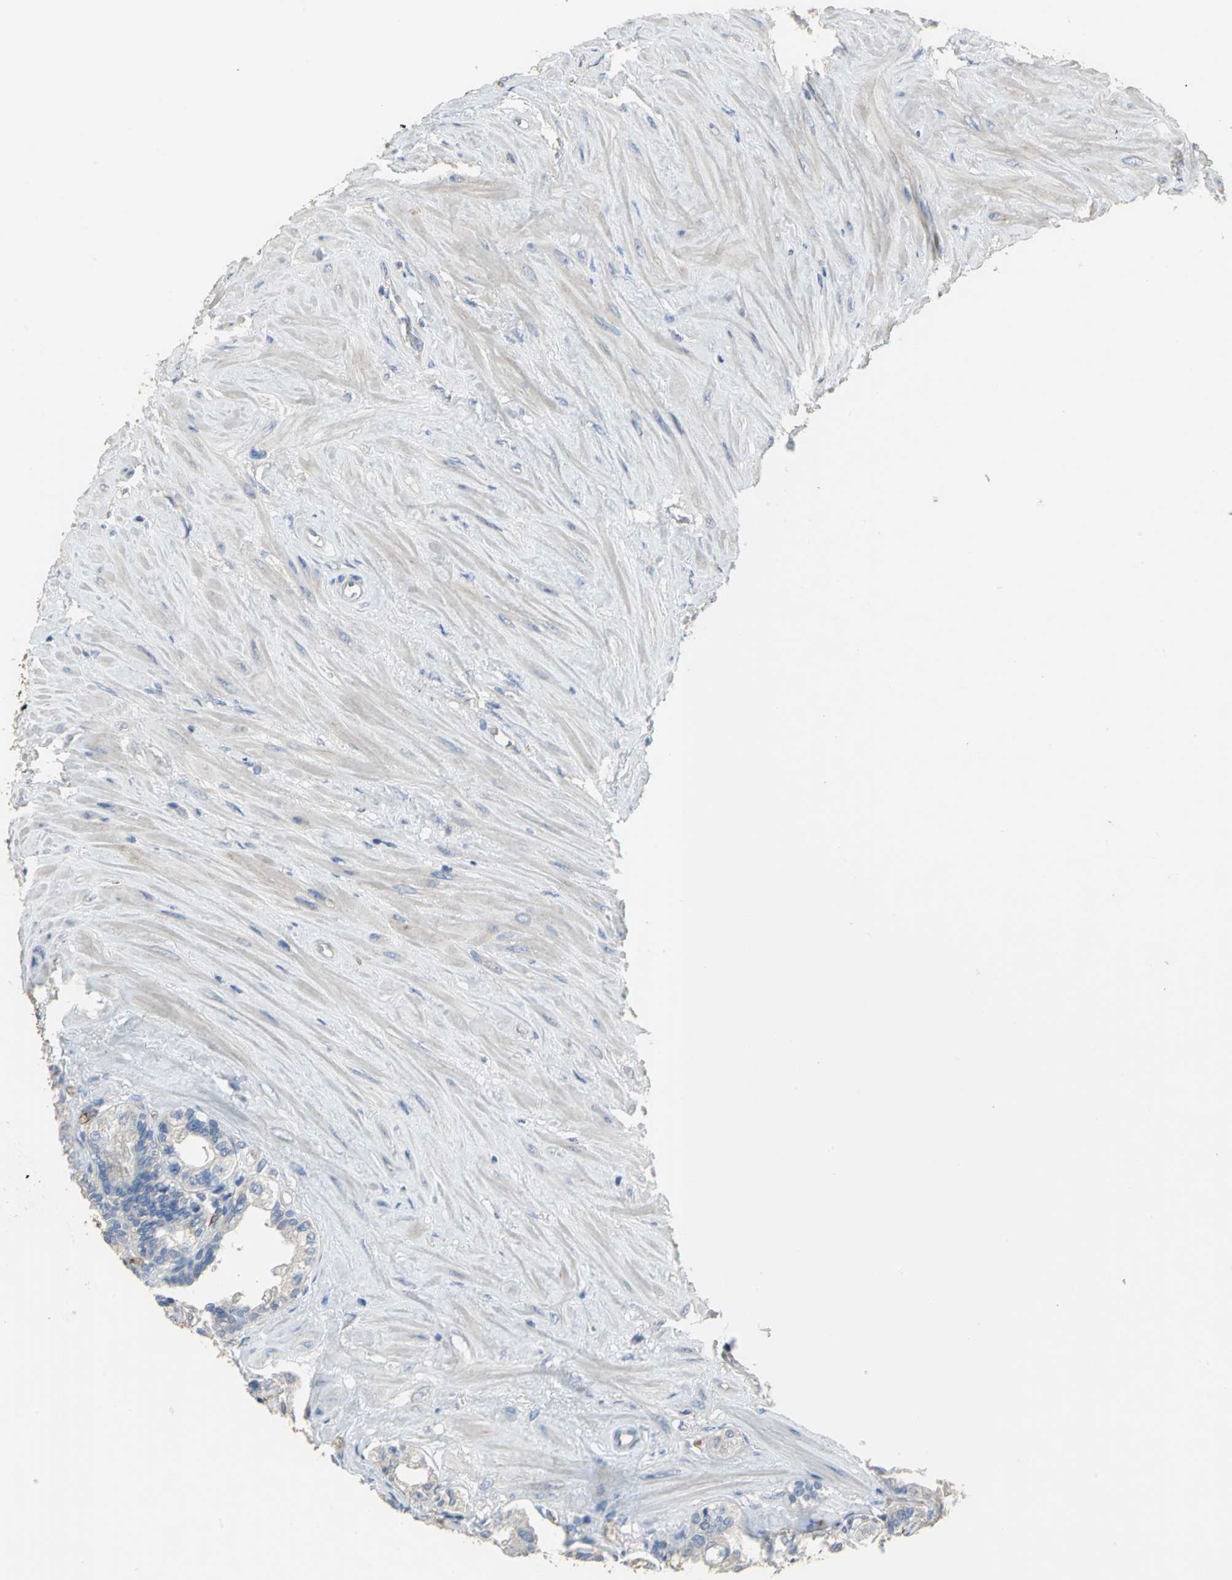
{"staining": {"intensity": "negative", "quantity": "none", "location": "none"}, "tissue": "seminal vesicle", "cell_type": "Glandular cells", "image_type": "normal", "snomed": [{"axis": "morphology", "description": "Normal tissue, NOS"}, {"axis": "morphology", "description": "Inflammation, NOS"}, {"axis": "topography", "description": "Urinary bladder"}, {"axis": "topography", "description": "Prostate"}, {"axis": "topography", "description": "Seminal veicle"}], "caption": "The immunohistochemistry photomicrograph has no significant expression in glandular cells of seminal vesicle.", "gene": "DLGAP5", "patient": {"sex": "male", "age": 82}}